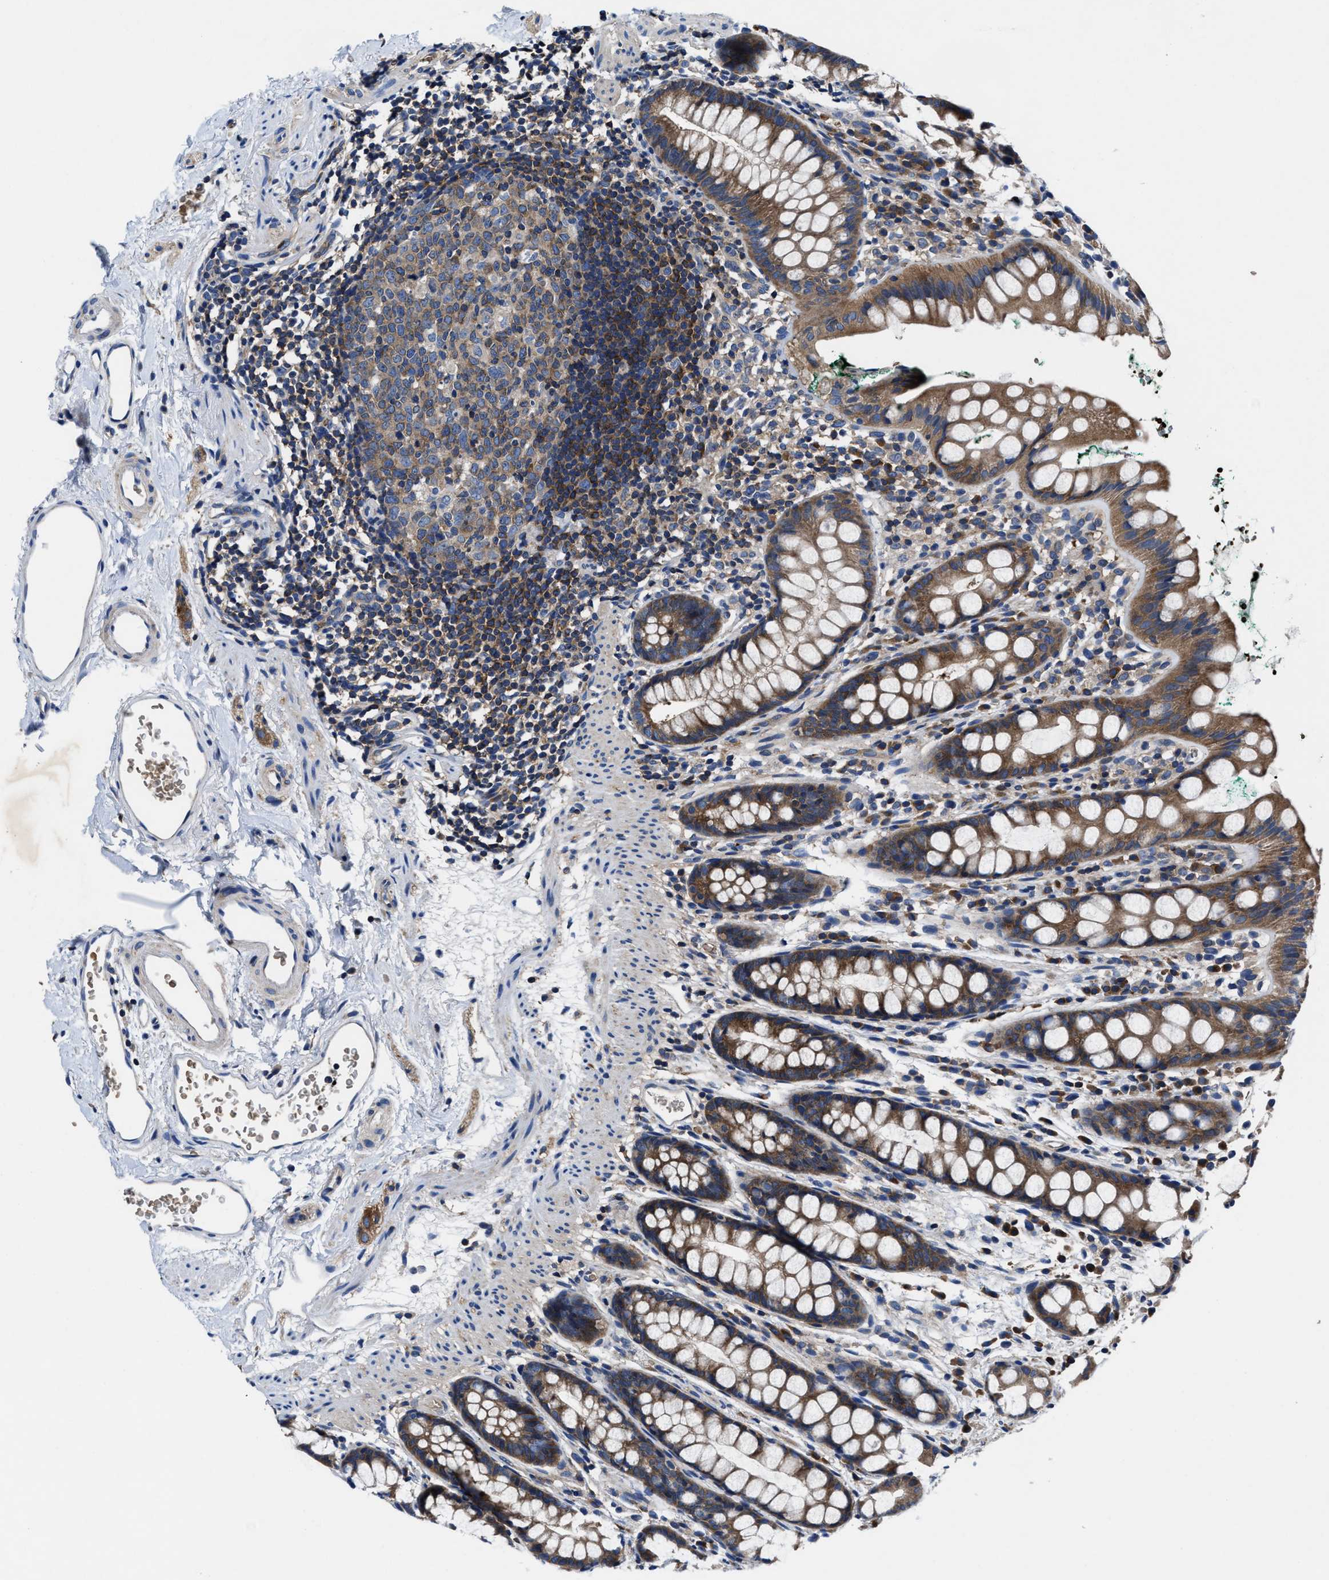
{"staining": {"intensity": "moderate", "quantity": ">75%", "location": "cytoplasmic/membranous"}, "tissue": "rectum", "cell_type": "Glandular cells", "image_type": "normal", "snomed": [{"axis": "morphology", "description": "Normal tissue, NOS"}, {"axis": "topography", "description": "Rectum"}], "caption": "Rectum was stained to show a protein in brown. There is medium levels of moderate cytoplasmic/membranous positivity in approximately >75% of glandular cells. (IHC, brightfield microscopy, high magnification).", "gene": "PHLPP1", "patient": {"sex": "female", "age": 65}}